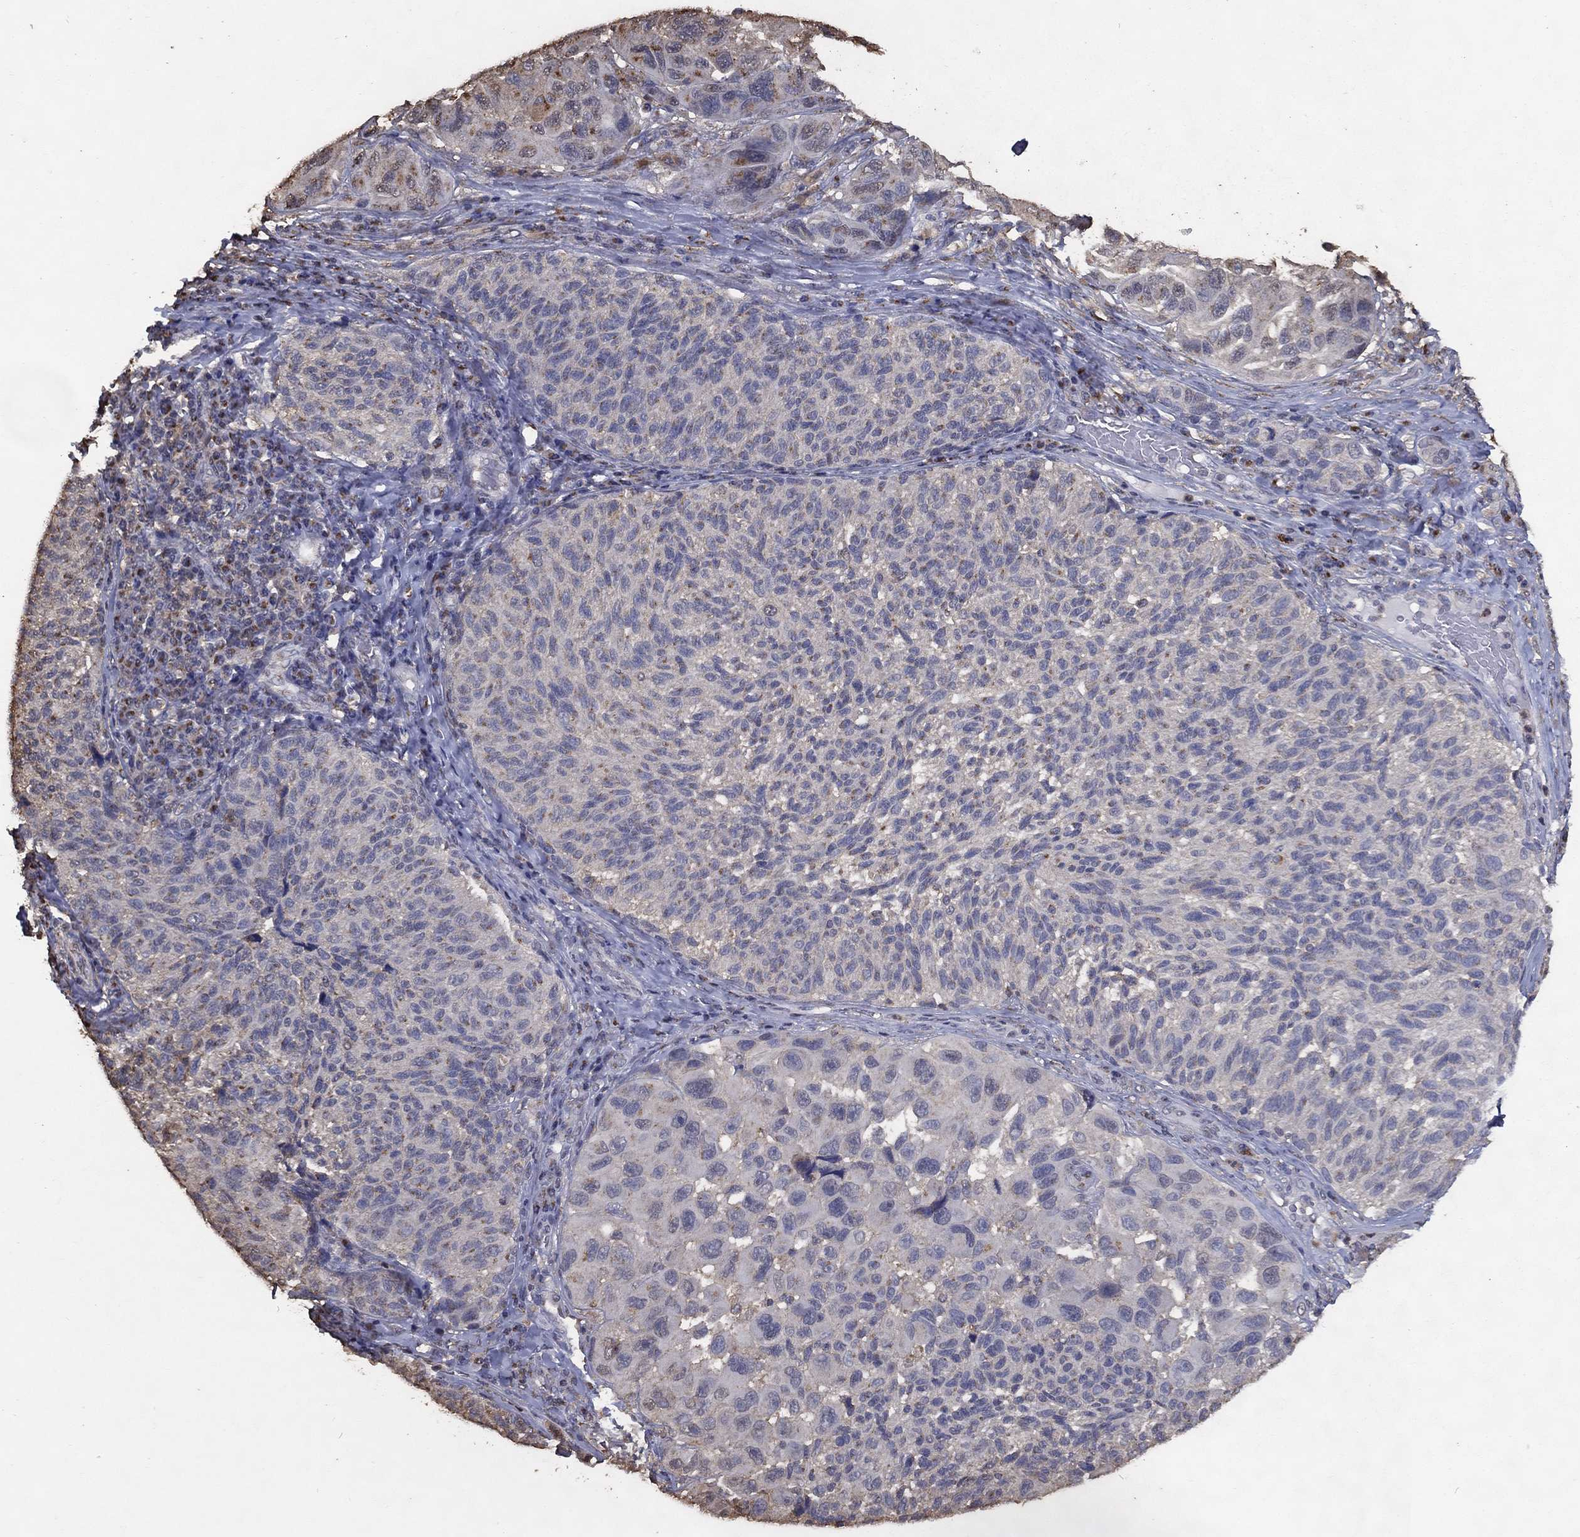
{"staining": {"intensity": "moderate", "quantity": "<25%", "location": "cytoplasmic/membranous"}, "tissue": "melanoma", "cell_type": "Tumor cells", "image_type": "cancer", "snomed": [{"axis": "morphology", "description": "Malignant melanoma, NOS"}, {"axis": "topography", "description": "Skin"}], "caption": "Approximately <25% of tumor cells in malignant melanoma exhibit moderate cytoplasmic/membranous protein expression as visualized by brown immunohistochemical staining.", "gene": "GPR183", "patient": {"sex": "female", "age": 73}}